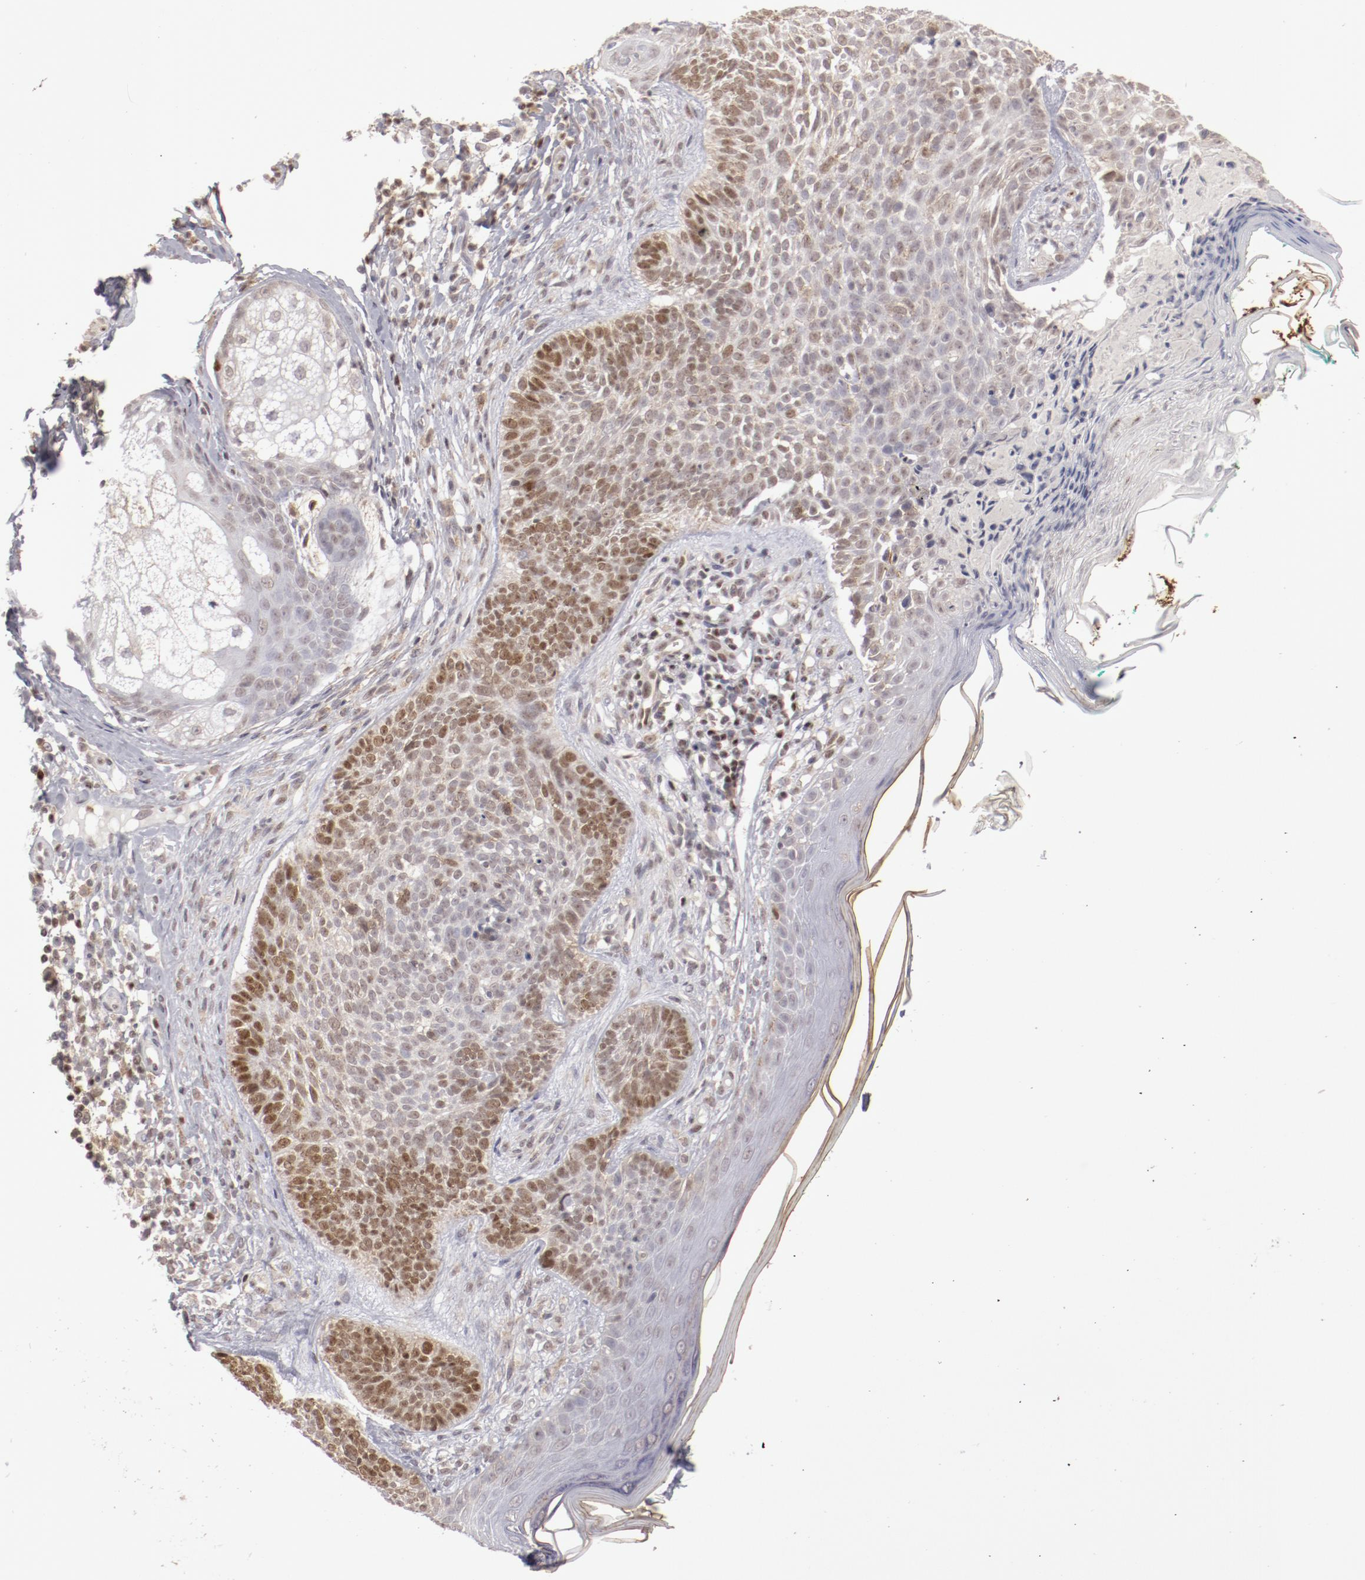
{"staining": {"intensity": "weak", "quantity": "25%-75%", "location": "cytoplasmic/membranous,nuclear"}, "tissue": "skin cancer", "cell_type": "Tumor cells", "image_type": "cancer", "snomed": [{"axis": "morphology", "description": "Normal tissue, NOS"}, {"axis": "morphology", "description": "Basal cell carcinoma"}, {"axis": "topography", "description": "Skin"}], "caption": "Immunohistochemical staining of skin cancer demonstrates low levels of weak cytoplasmic/membranous and nuclear staining in about 25%-75% of tumor cells.", "gene": "LEF1", "patient": {"sex": "male", "age": 76}}